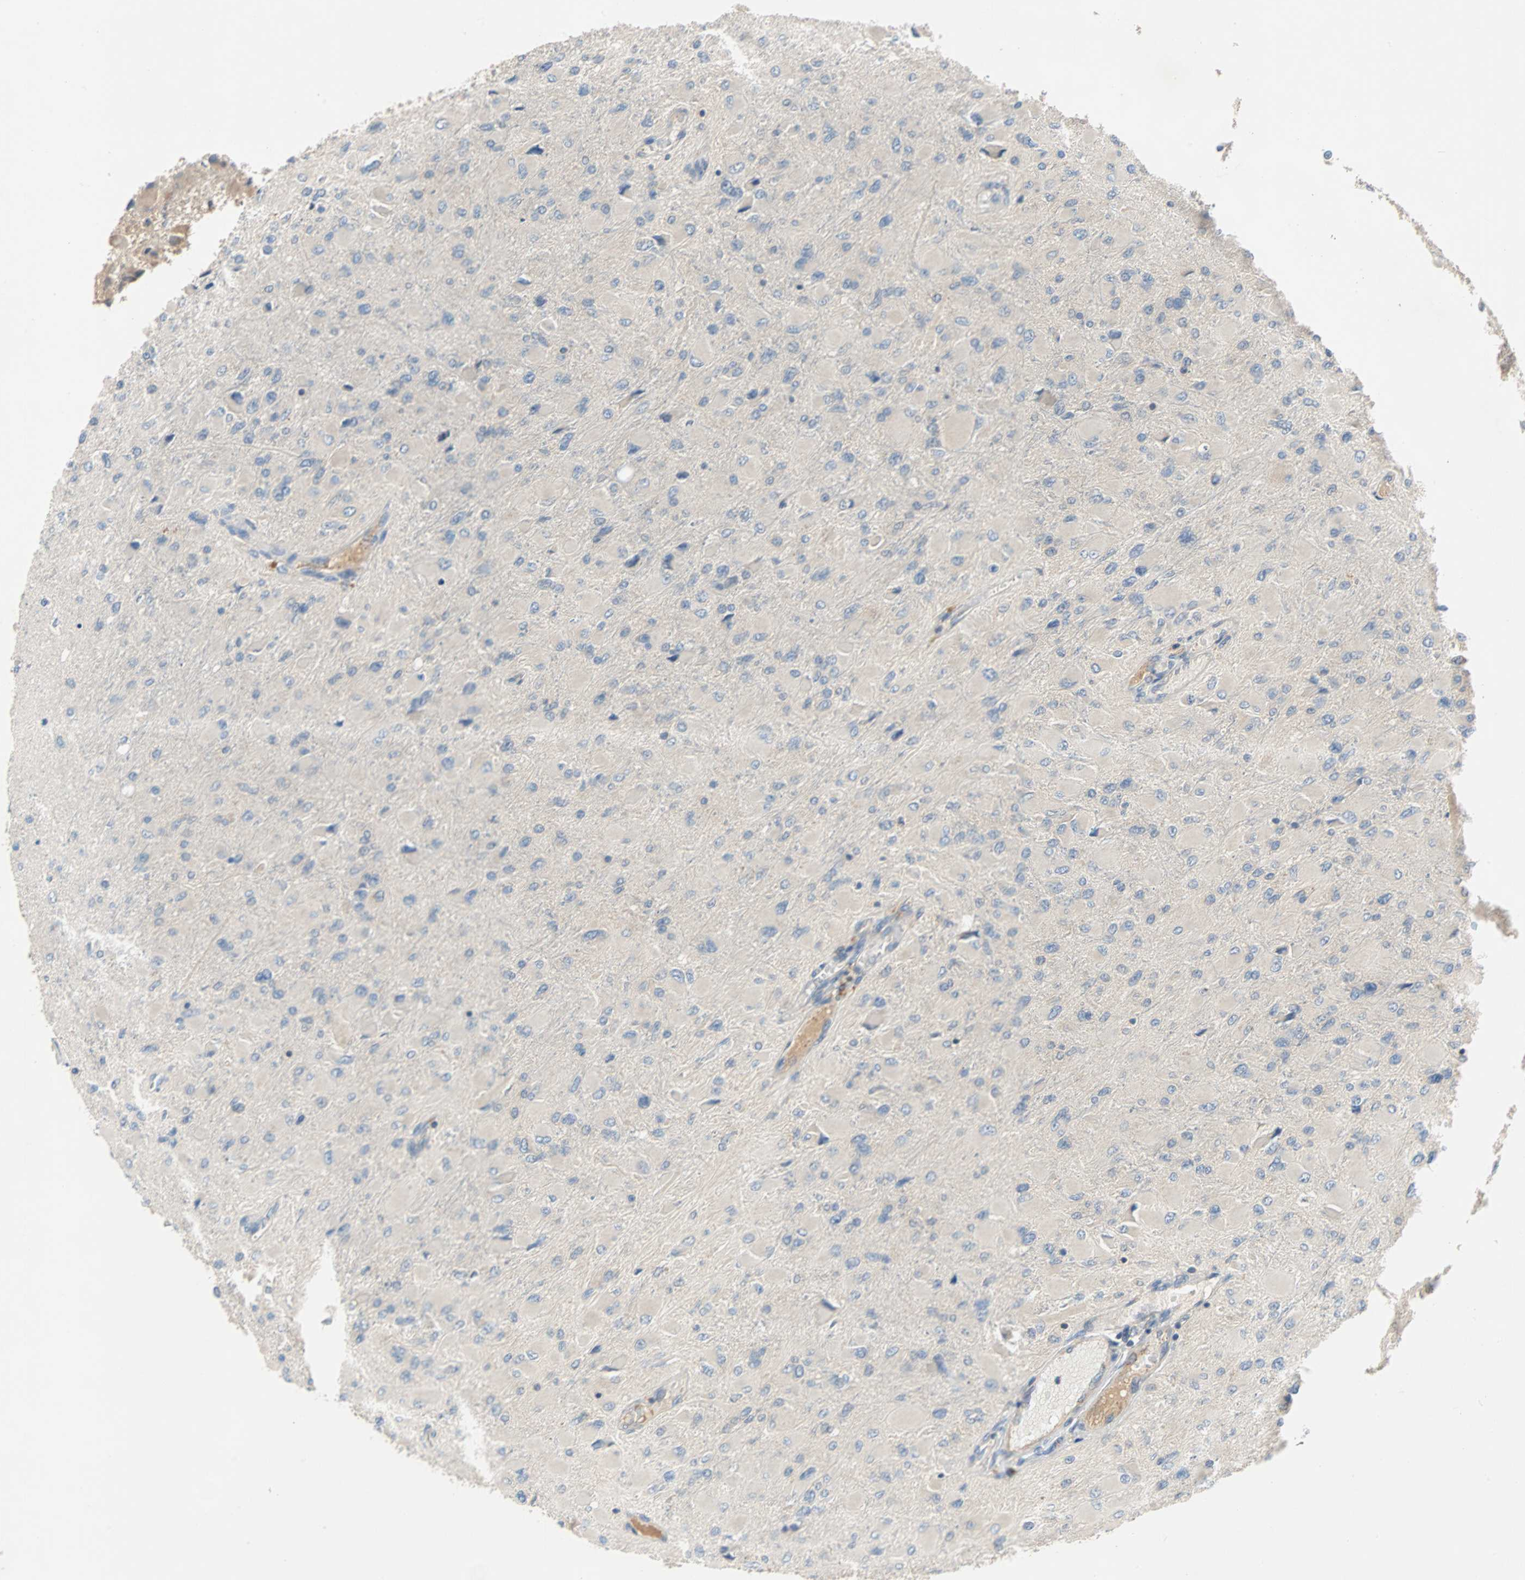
{"staining": {"intensity": "negative", "quantity": "none", "location": "none"}, "tissue": "glioma", "cell_type": "Tumor cells", "image_type": "cancer", "snomed": [{"axis": "morphology", "description": "Glioma, malignant, High grade"}, {"axis": "topography", "description": "Cerebral cortex"}], "caption": "Malignant glioma (high-grade) stained for a protein using immunohistochemistry (IHC) demonstrates no expression tumor cells.", "gene": "MAP4K1", "patient": {"sex": "female", "age": 36}}